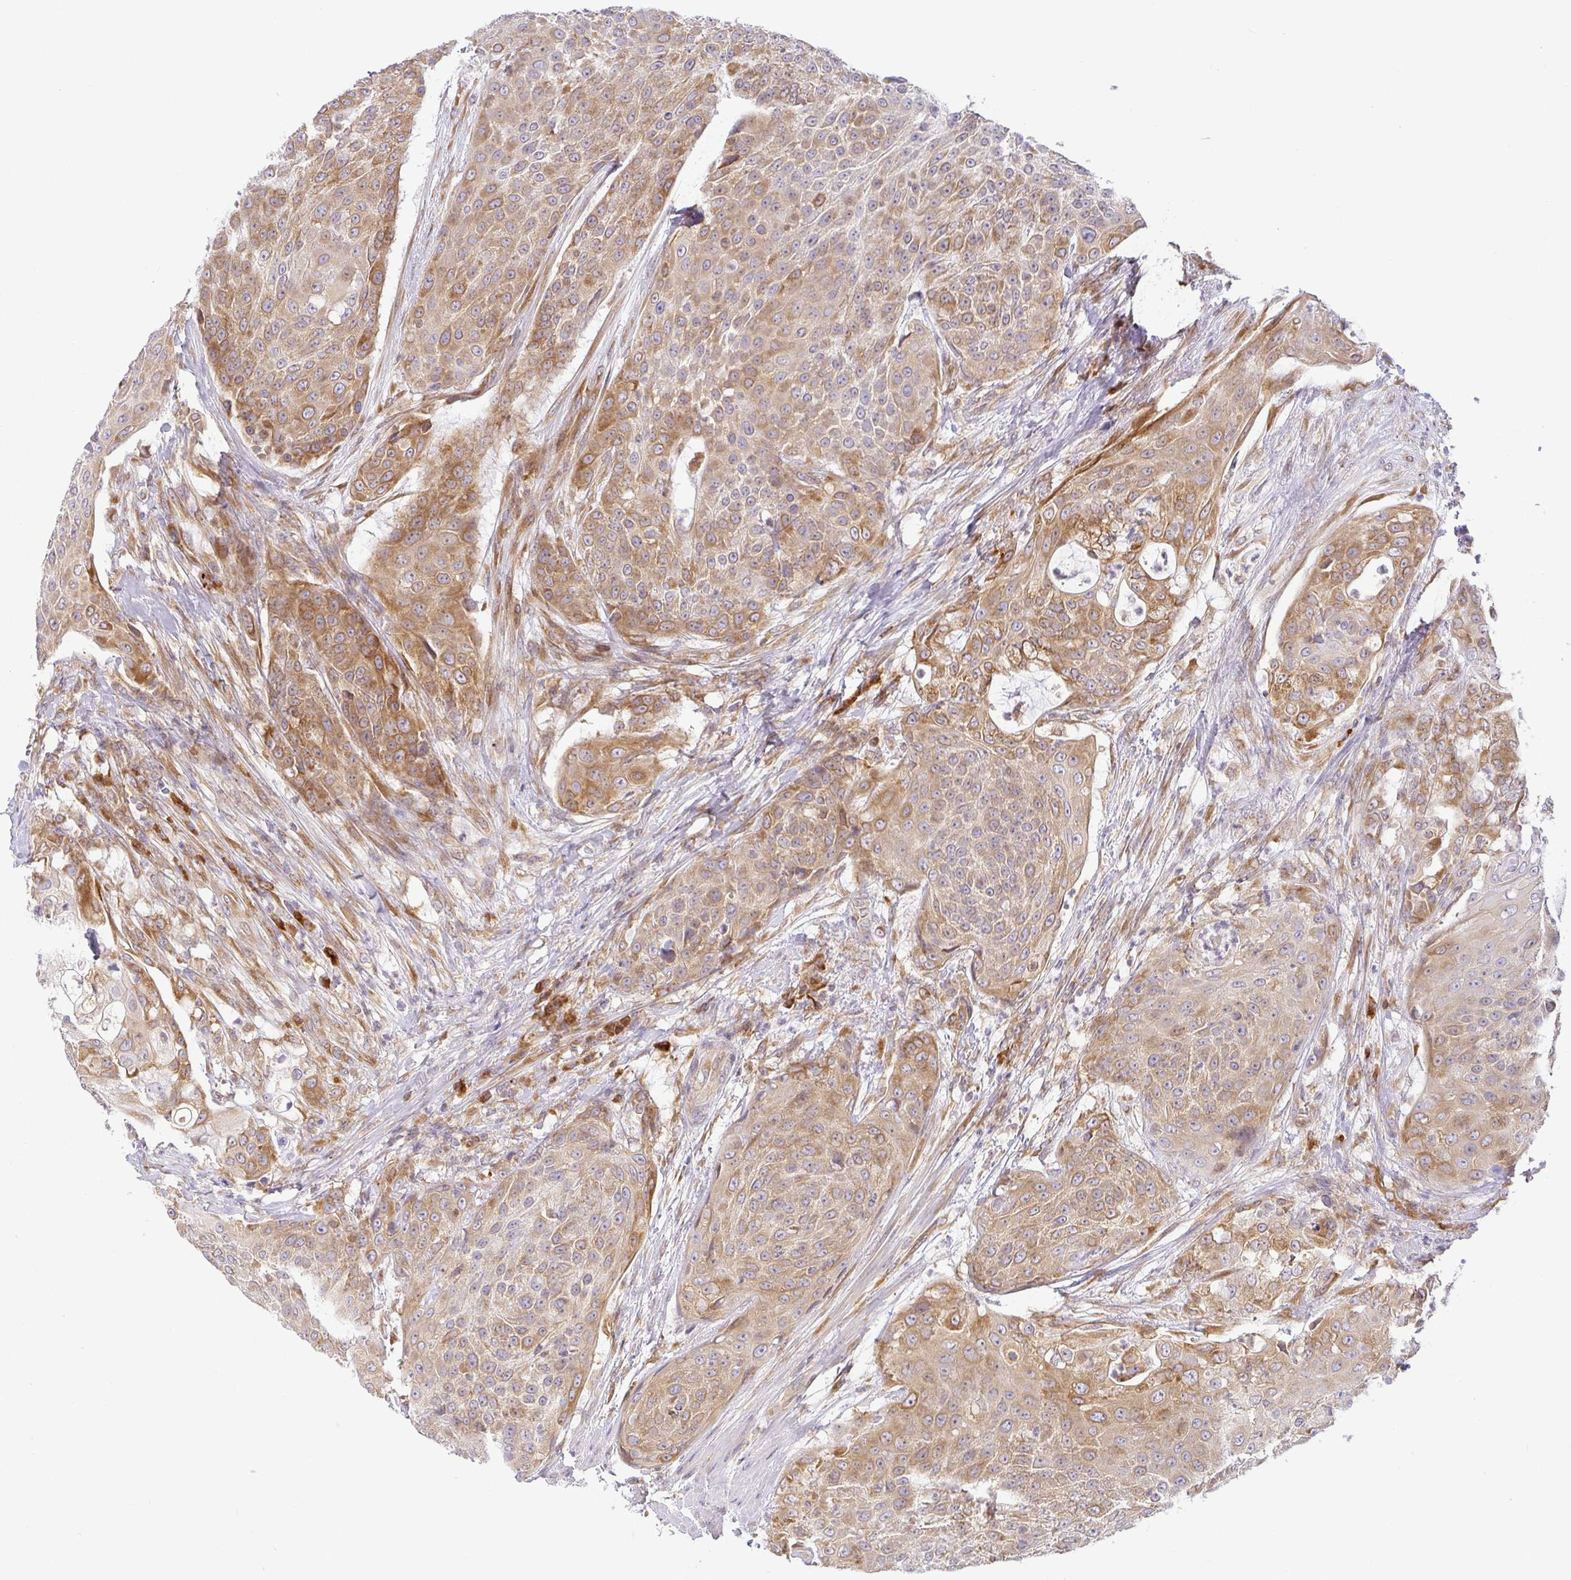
{"staining": {"intensity": "moderate", "quantity": ">75%", "location": "cytoplasmic/membranous"}, "tissue": "urothelial cancer", "cell_type": "Tumor cells", "image_type": "cancer", "snomed": [{"axis": "morphology", "description": "Urothelial carcinoma, High grade"}, {"axis": "topography", "description": "Urinary bladder"}], "caption": "Human urothelial carcinoma (high-grade) stained for a protein (brown) displays moderate cytoplasmic/membranous positive positivity in approximately >75% of tumor cells.", "gene": "DERL2", "patient": {"sex": "female", "age": 63}}